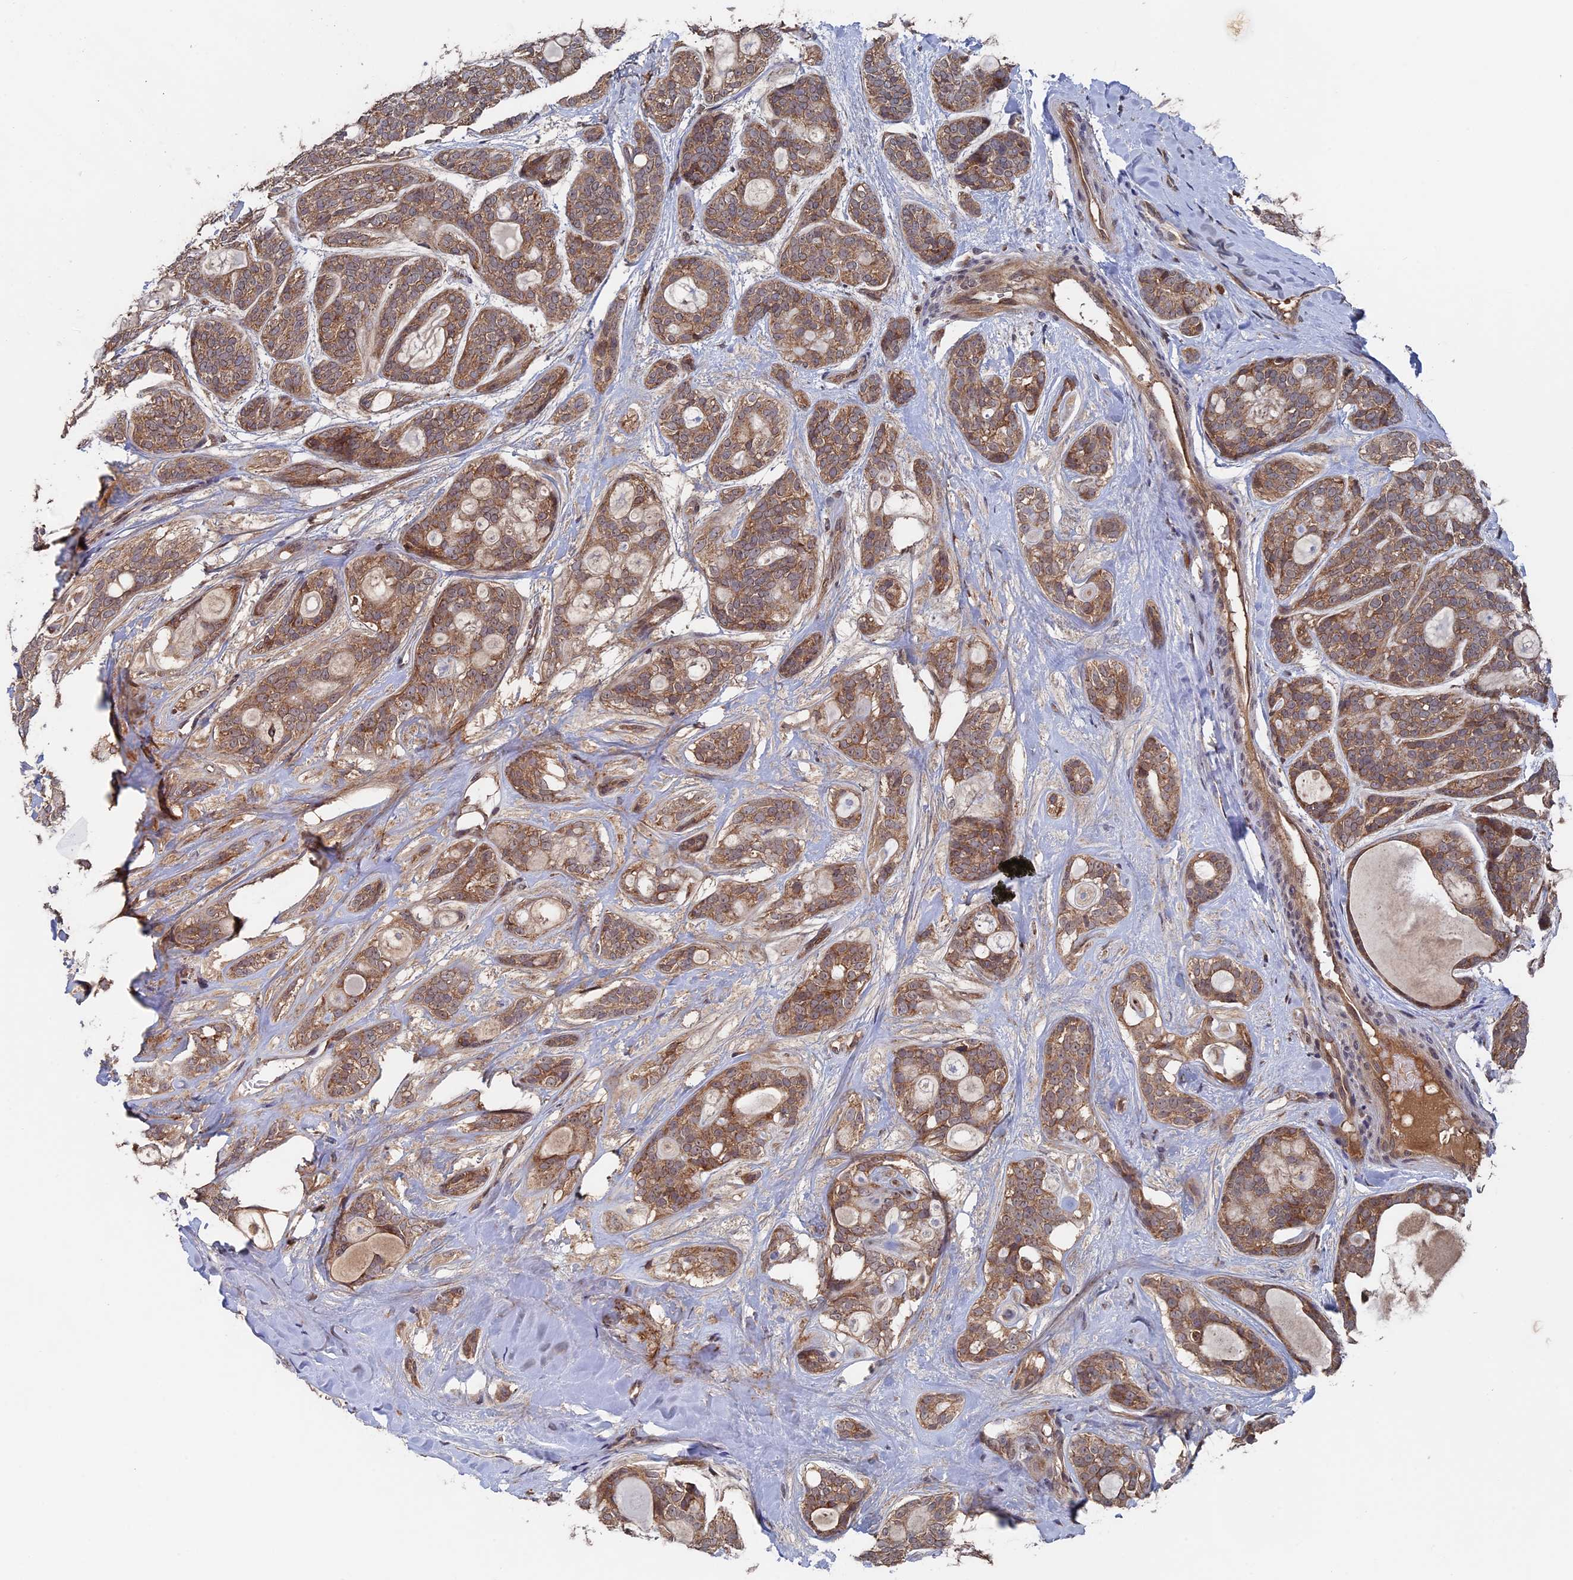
{"staining": {"intensity": "moderate", "quantity": ">75%", "location": "cytoplasmic/membranous"}, "tissue": "head and neck cancer", "cell_type": "Tumor cells", "image_type": "cancer", "snomed": [{"axis": "morphology", "description": "Adenocarcinoma, NOS"}, {"axis": "topography", "description": "Head-Neck"}], "caption": "Moderate cytoplasmic/membranous expression is appreciated in approximately >75% of tumor cells in head and neck cancer (adenocarcinoma). (DAB (3,3'-diaminobenzidine) IHC, brown staining for protein, blue staining for nuclei).", "gene": "RAB15", "patient": {"sex": "male", "age": 66}}